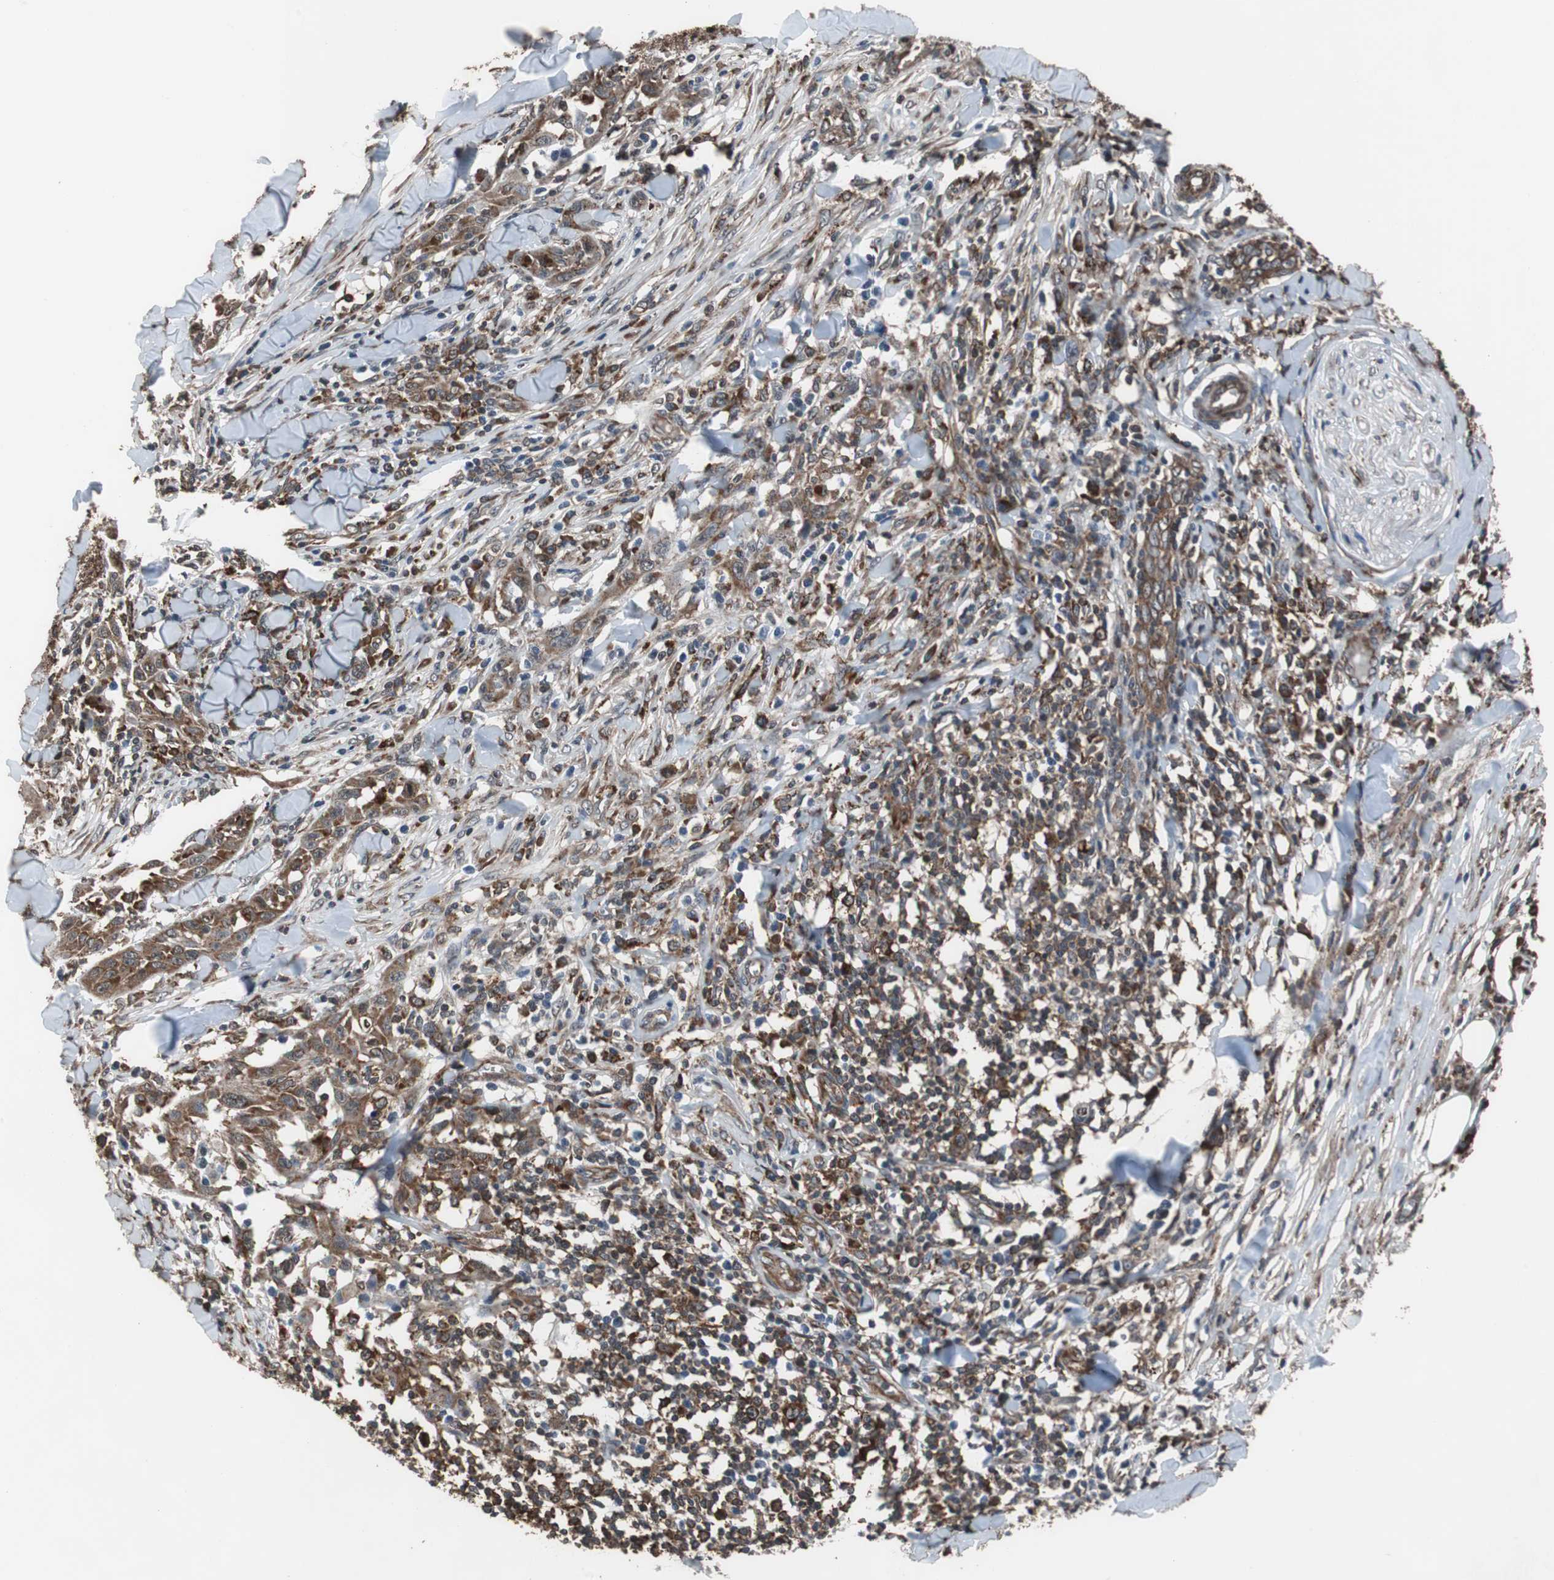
{"staining": {"intensity": "strong", "quantity": ">75%", "location": "cytoplasmic/membranous"}, "tissue": "skin cancer", "cell_type": "Tumor cells", "image_type": "cancer", "snomed": [{"axis": "morphology", "description": "Squamous cell carcinoma, NOS"}, {"axis": "topography", "description": "Skin"}], "caption": "This photomicrograph exhibits immunohistochemistry (IHC) staining of skin squamous cell carcinoma, with high strong cytoplasmic/membranous positivity in approximately >75% of tumor cells.", "gene": "USP10", "patient": {"sex": "male", "age": 24}}